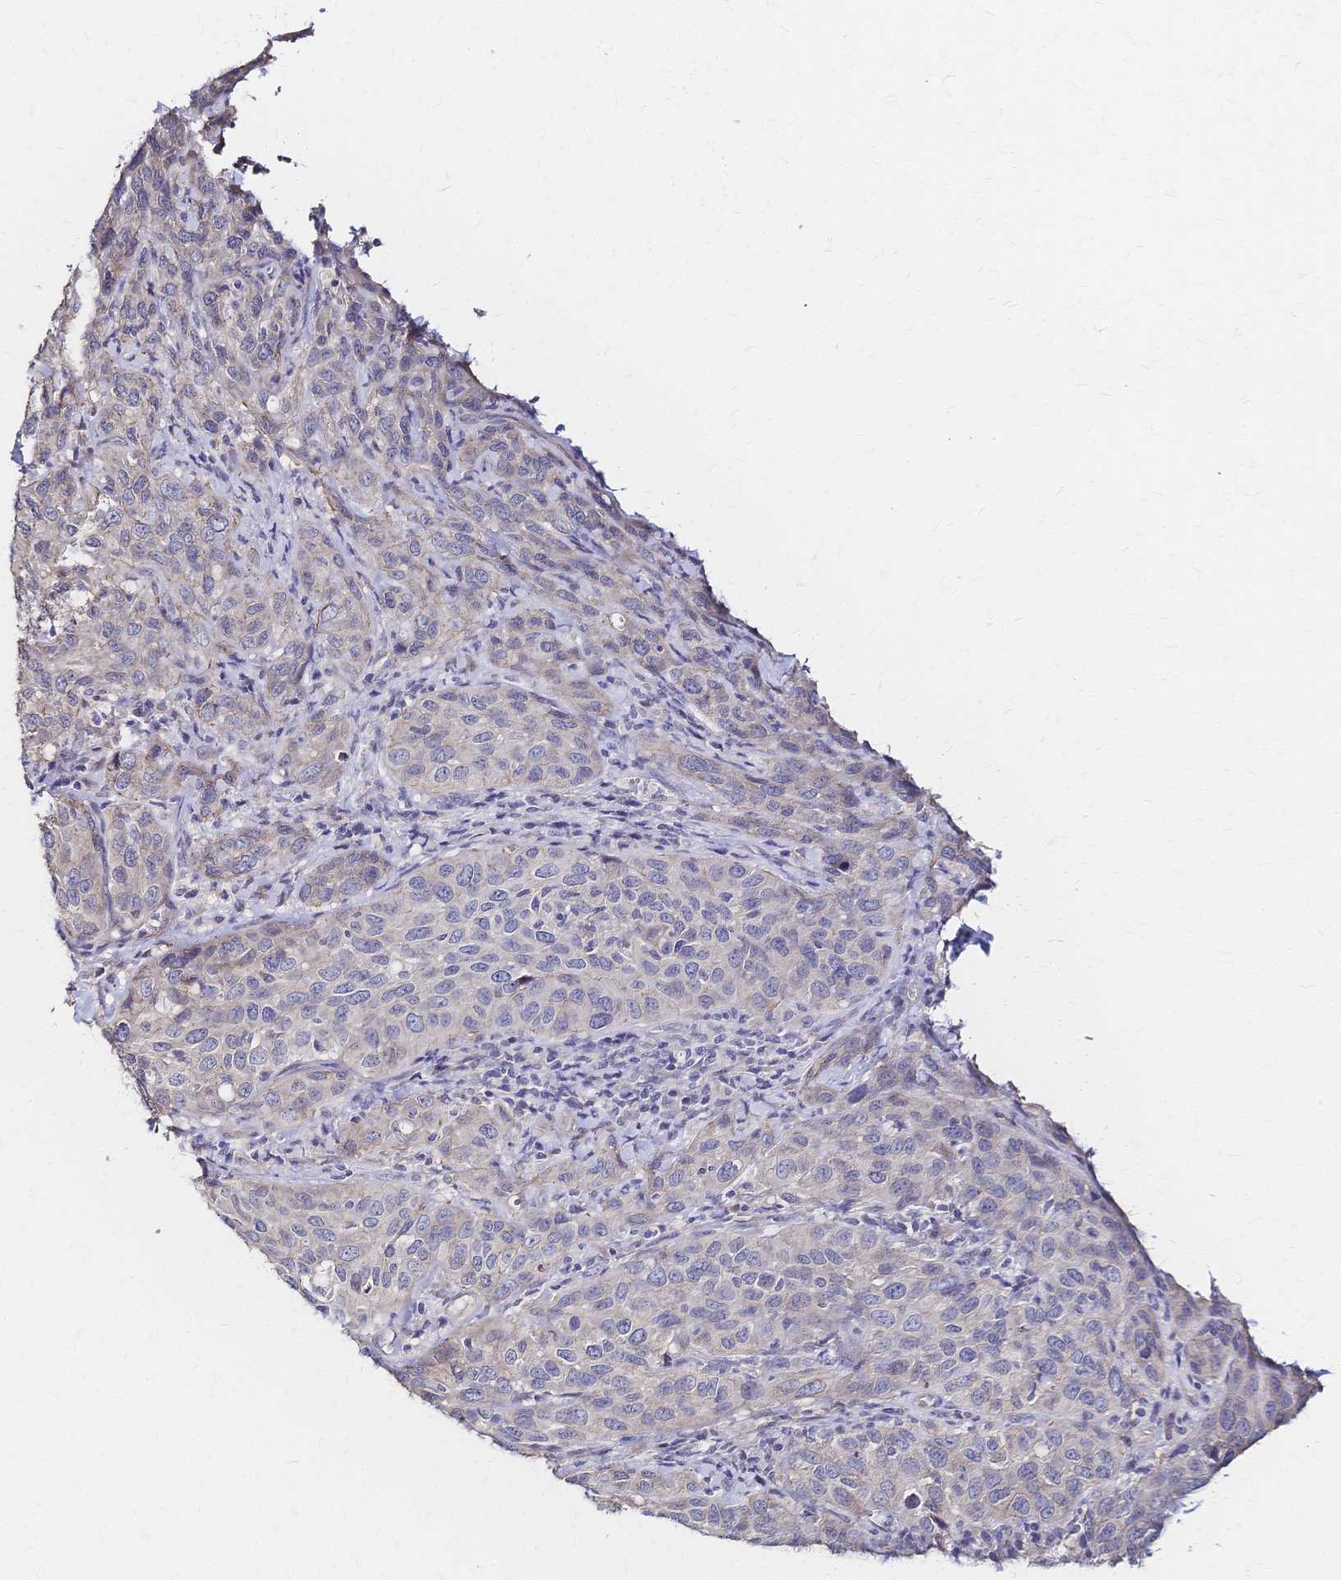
{"staining": {"intensity": "negative", "quantity": "none", "location": "none"}, "tissue": "cervical cancer", "cell_type": "Tumor cells", "image_type": "cancer", "snomed": [{"axis": "morphology", "description": "Squamous cell carcinoma, NOS"}, {"axis": "topography", "description": "Cervix"}], "caption": "High magnification brightfield microscopy of cervical cancer stained with DAB (3,3'-diaminobenzidine) (brown) and counterstained with hematoxylin (blue): tumor cells show no significant expression.", "gene": "SLC5A1", "patient": {"sex": "female", "age": 51}}